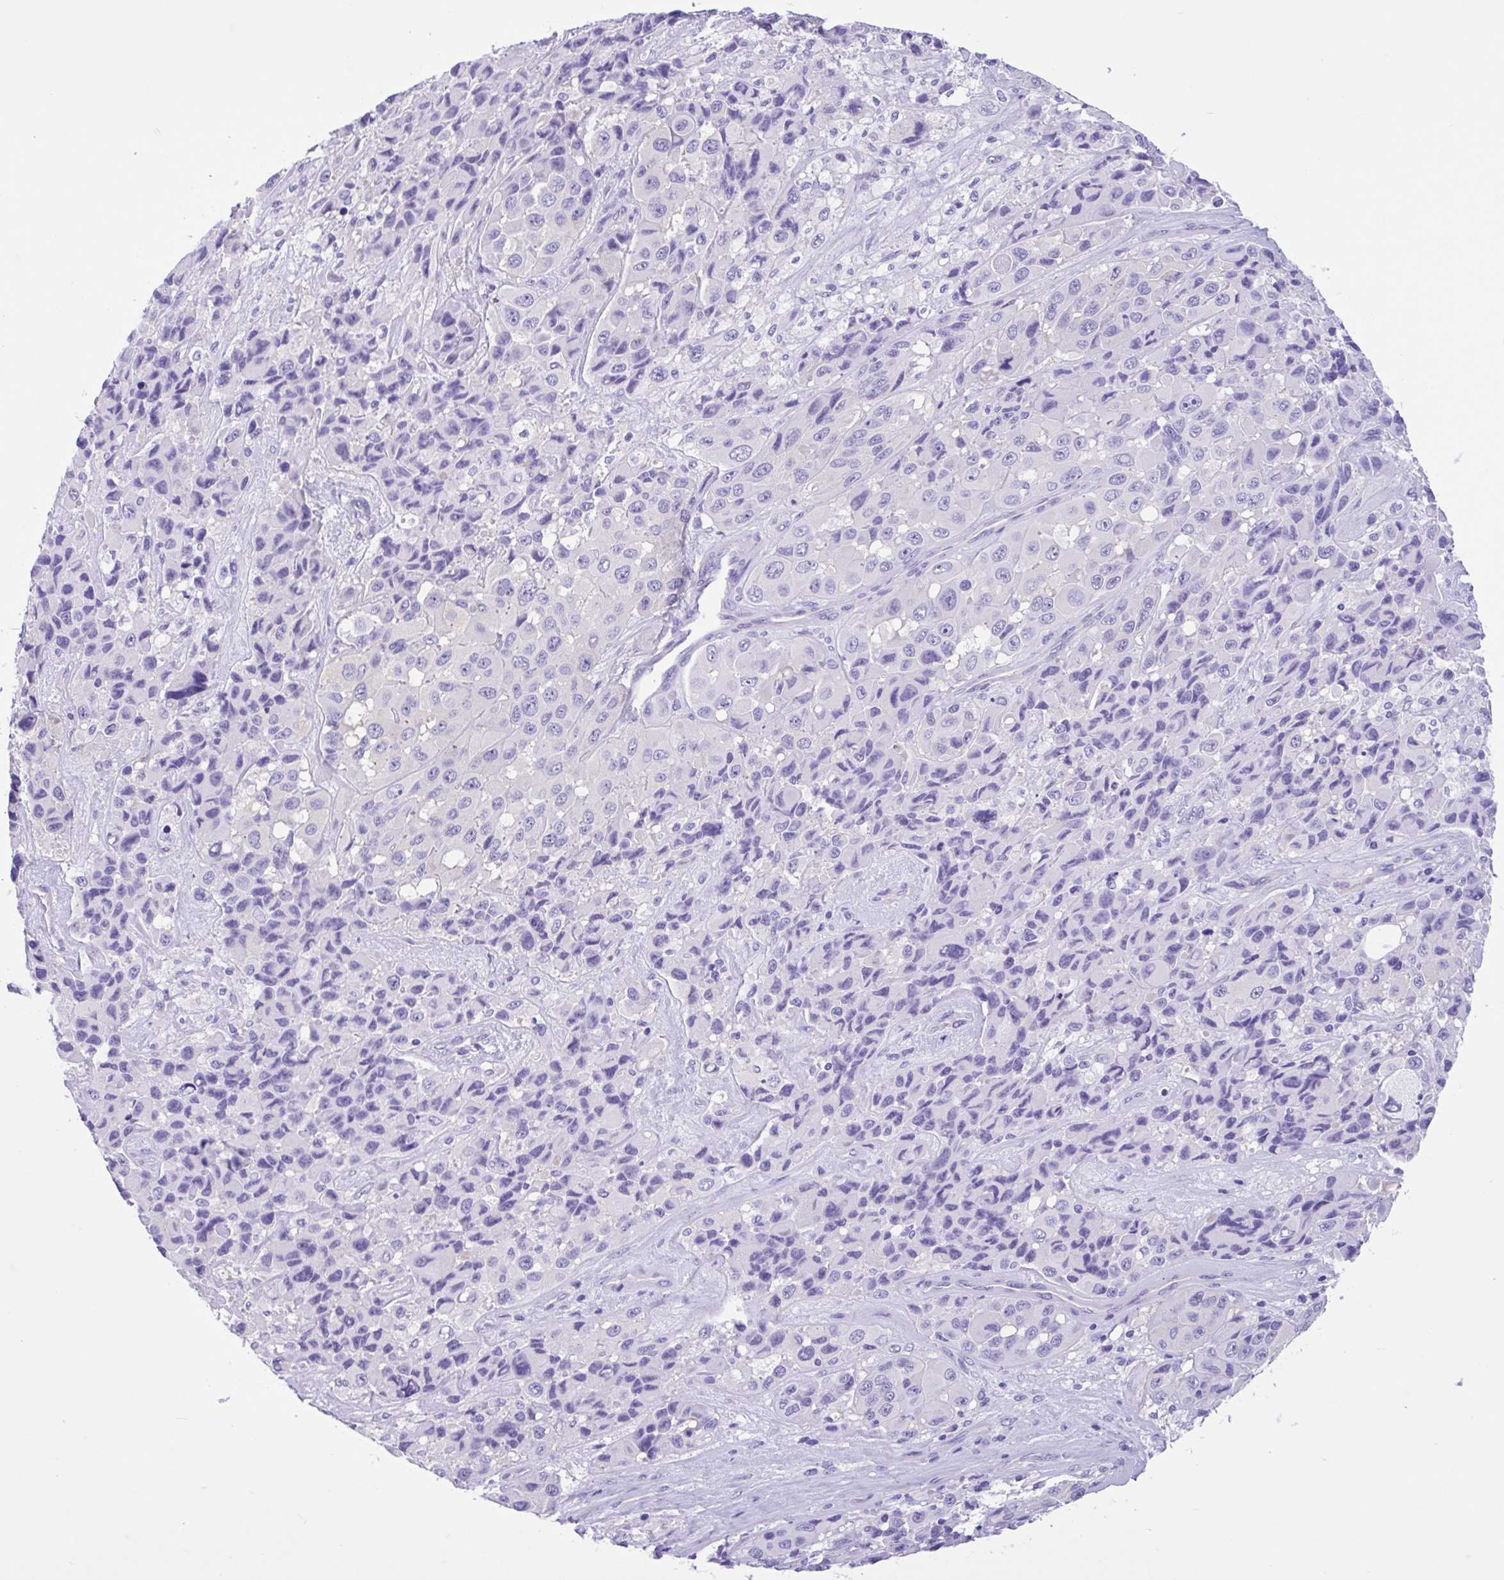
{"staining": {"intensity": "negative", "quantity": "none", "location": "none"}, "tissue": "melanoma", "cell_type": "Tumor cells", "image_type": "cancer", "snomed": [{"axis": "morphology", "description": "Malignant melanoma, Metastatic site"}, {"axis": "topography", "description": "Lymph node"}], "caption": "Immunohistochemistry (IHC) of malignant melanoma (metastatic site) reveals no staining in tumor cells.", "gene": "TMEM79", "patient": {"sex": "female", "age": 65}}